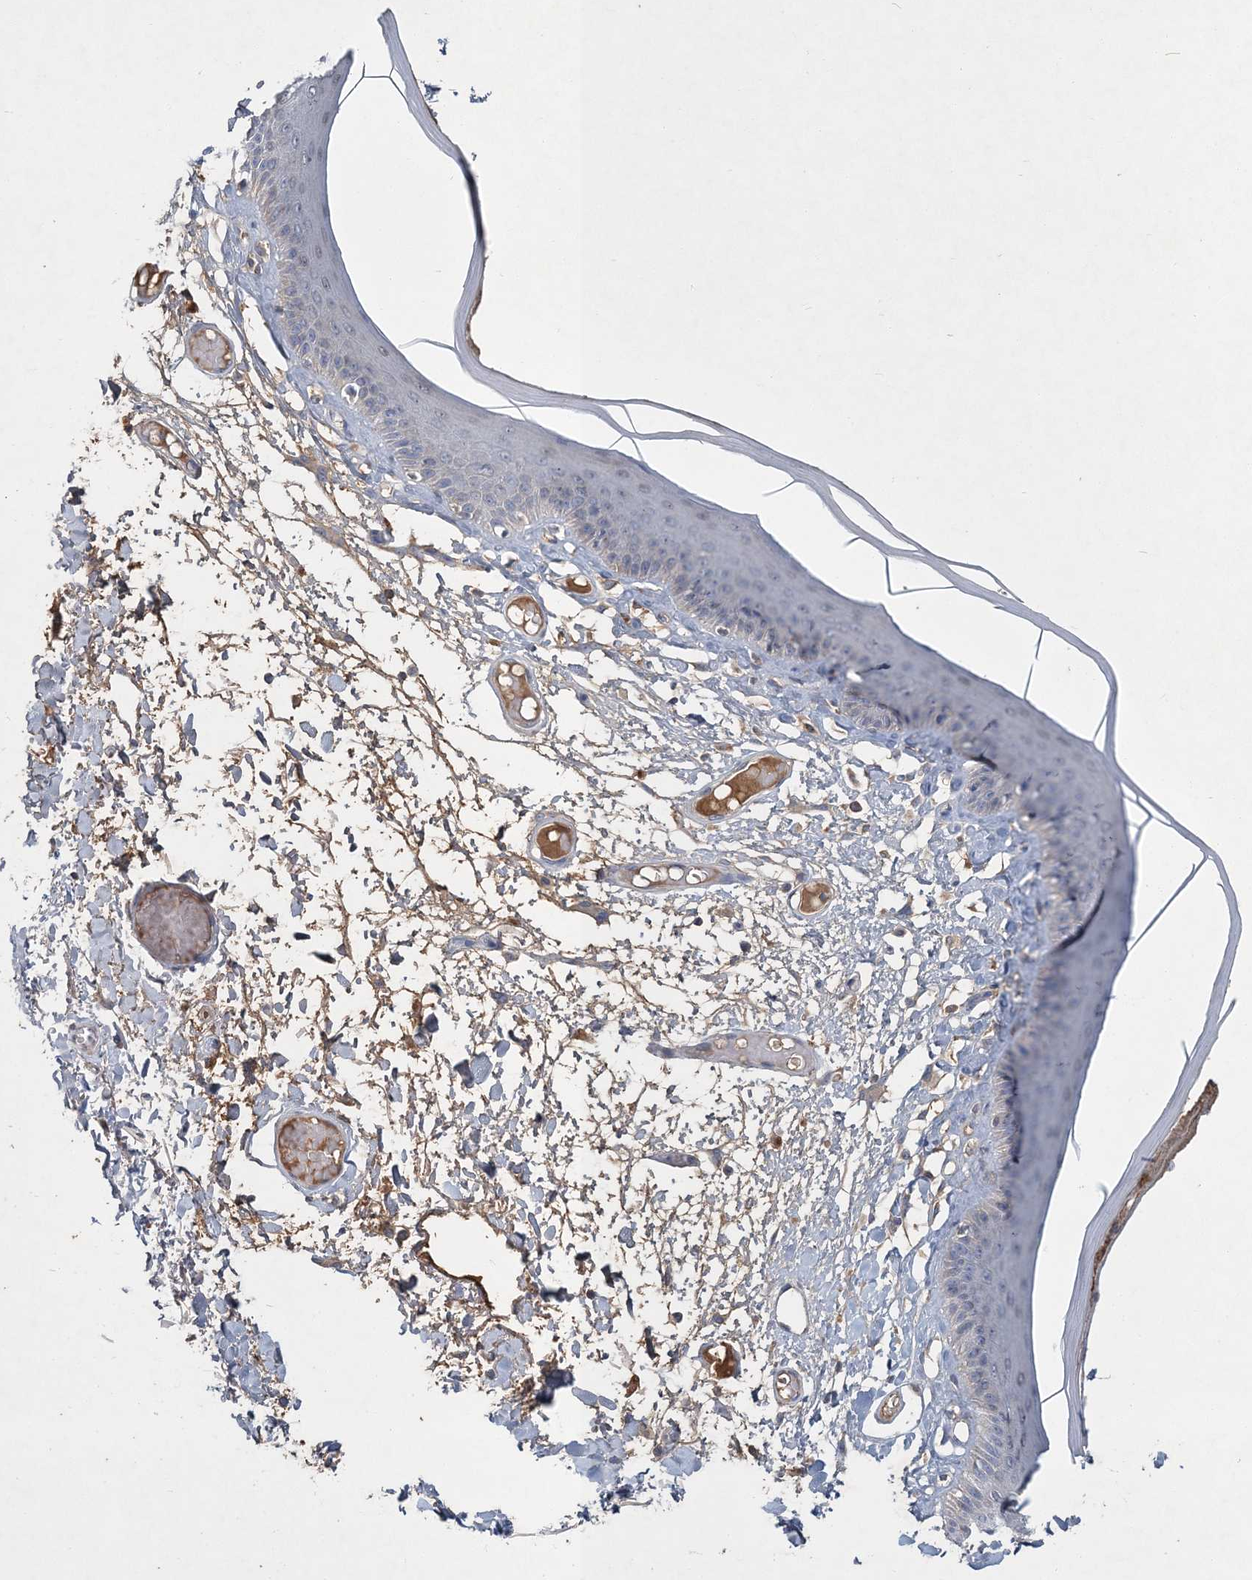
{"staining": {"intensity": "weak", "quantity": "<25%", "location": "cytoplasmic/membranous"}, "tissue": "skin", "cell_type": "Epidermal cells", "image_type": "normal", "snomed": [{"axis": "morphology", "description": "Normal tissue, NOS"}, {"axis": "topography", "description": "Vulva"}], "caption": "Immunohistochemistry (IHC) photomicrograph of unremarkable human skin stained for a protein (brown), which exhibits no positivity in epidermal cells.", "gene": "RNF25", "patient": {"sex": "female", "age": 73}}